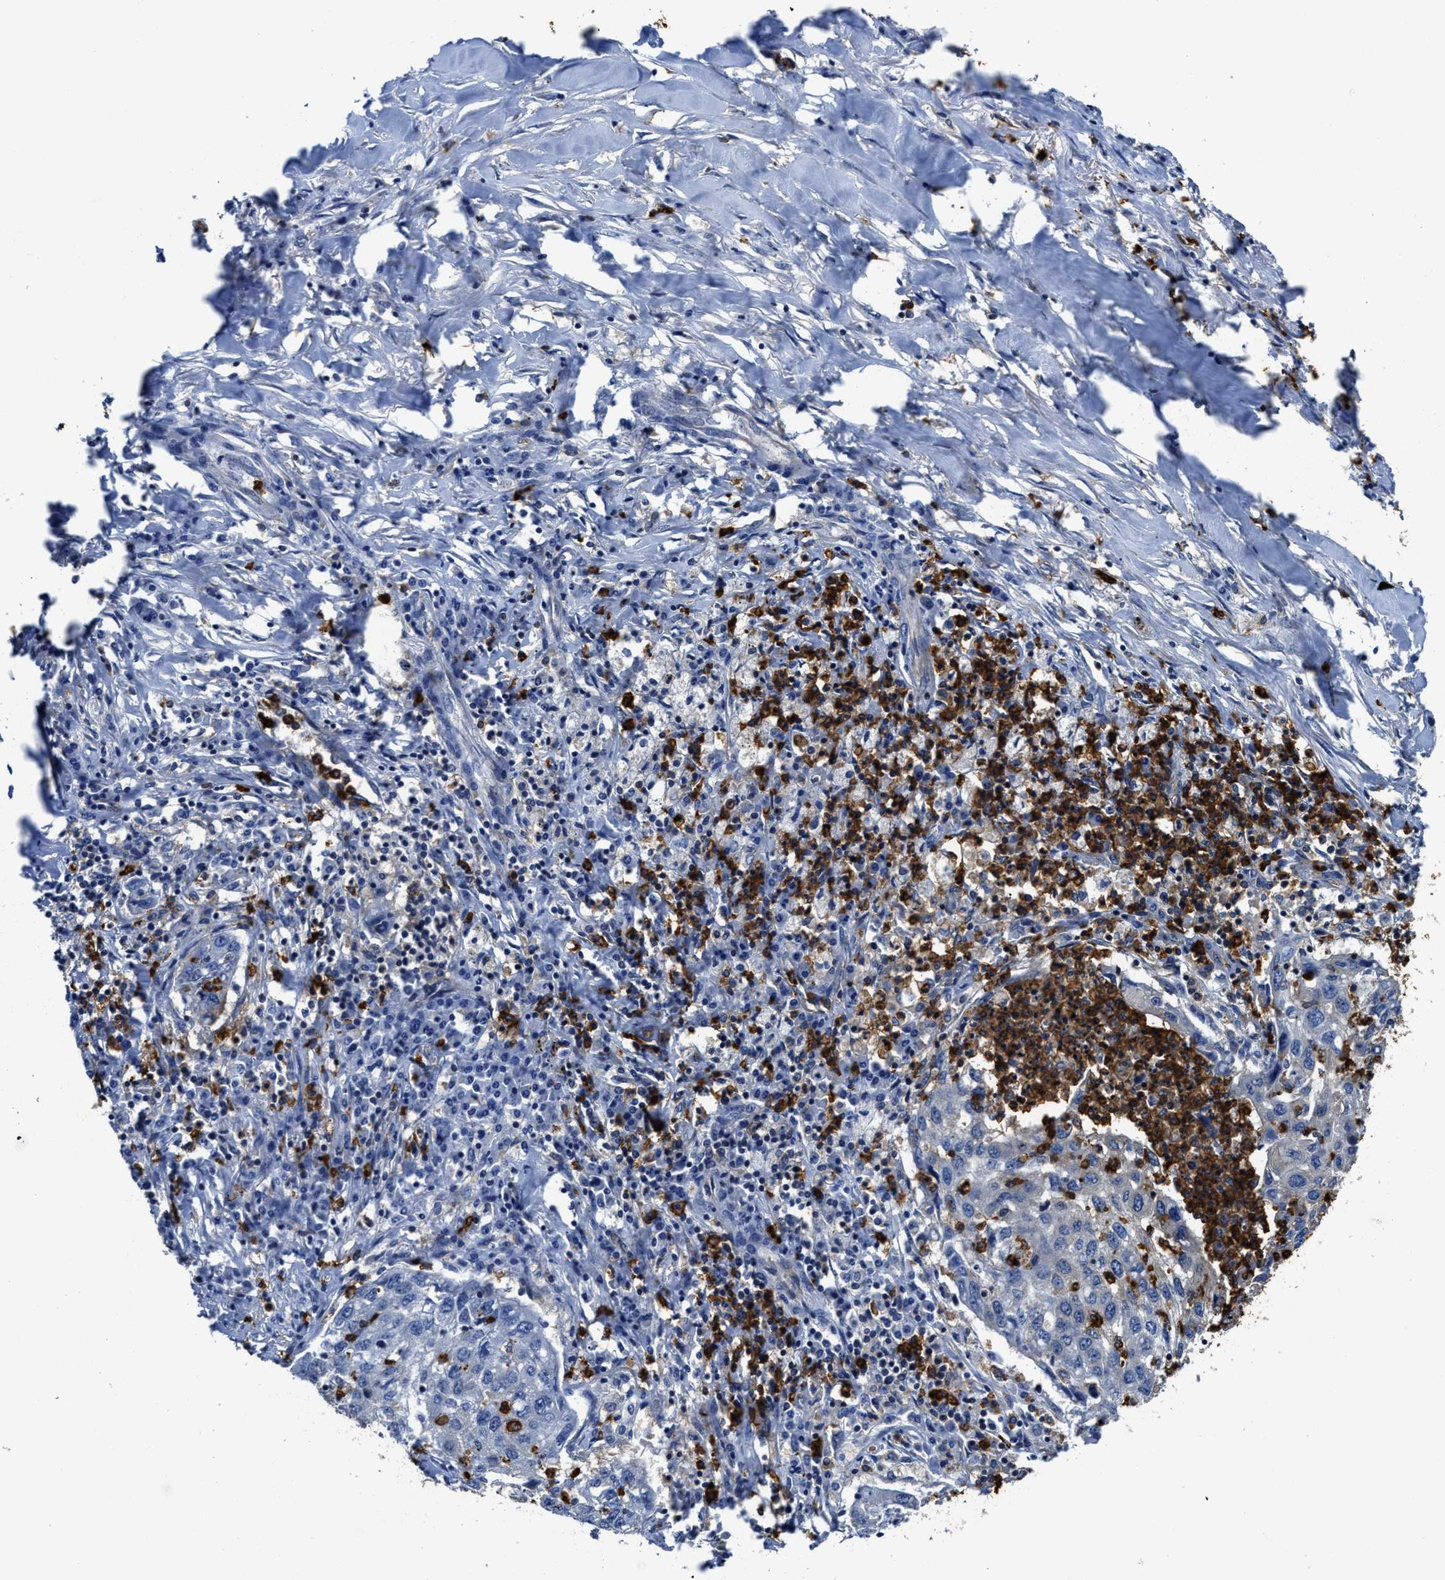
{"staining": {"intensity": "negative", "quantity": "none", "location": "none"}, "tissue": "lung cancer", "cell_type": "Tumor cells", "image_type": "cancer", "snomed": [{"axis": "morphology", "description": "Squamous cell carcinoma, NOS"}, {"axis": "topography", "description": "Lung"}], "caption": "Immunohistochemistry (IHC) histopathology image of human squamous cell carcinoma (lung) stained for a protein (brown), which displays no staining in tumor cells.", "gene": "TRAF6", "patient": {"sex": "female", "age": 63}}